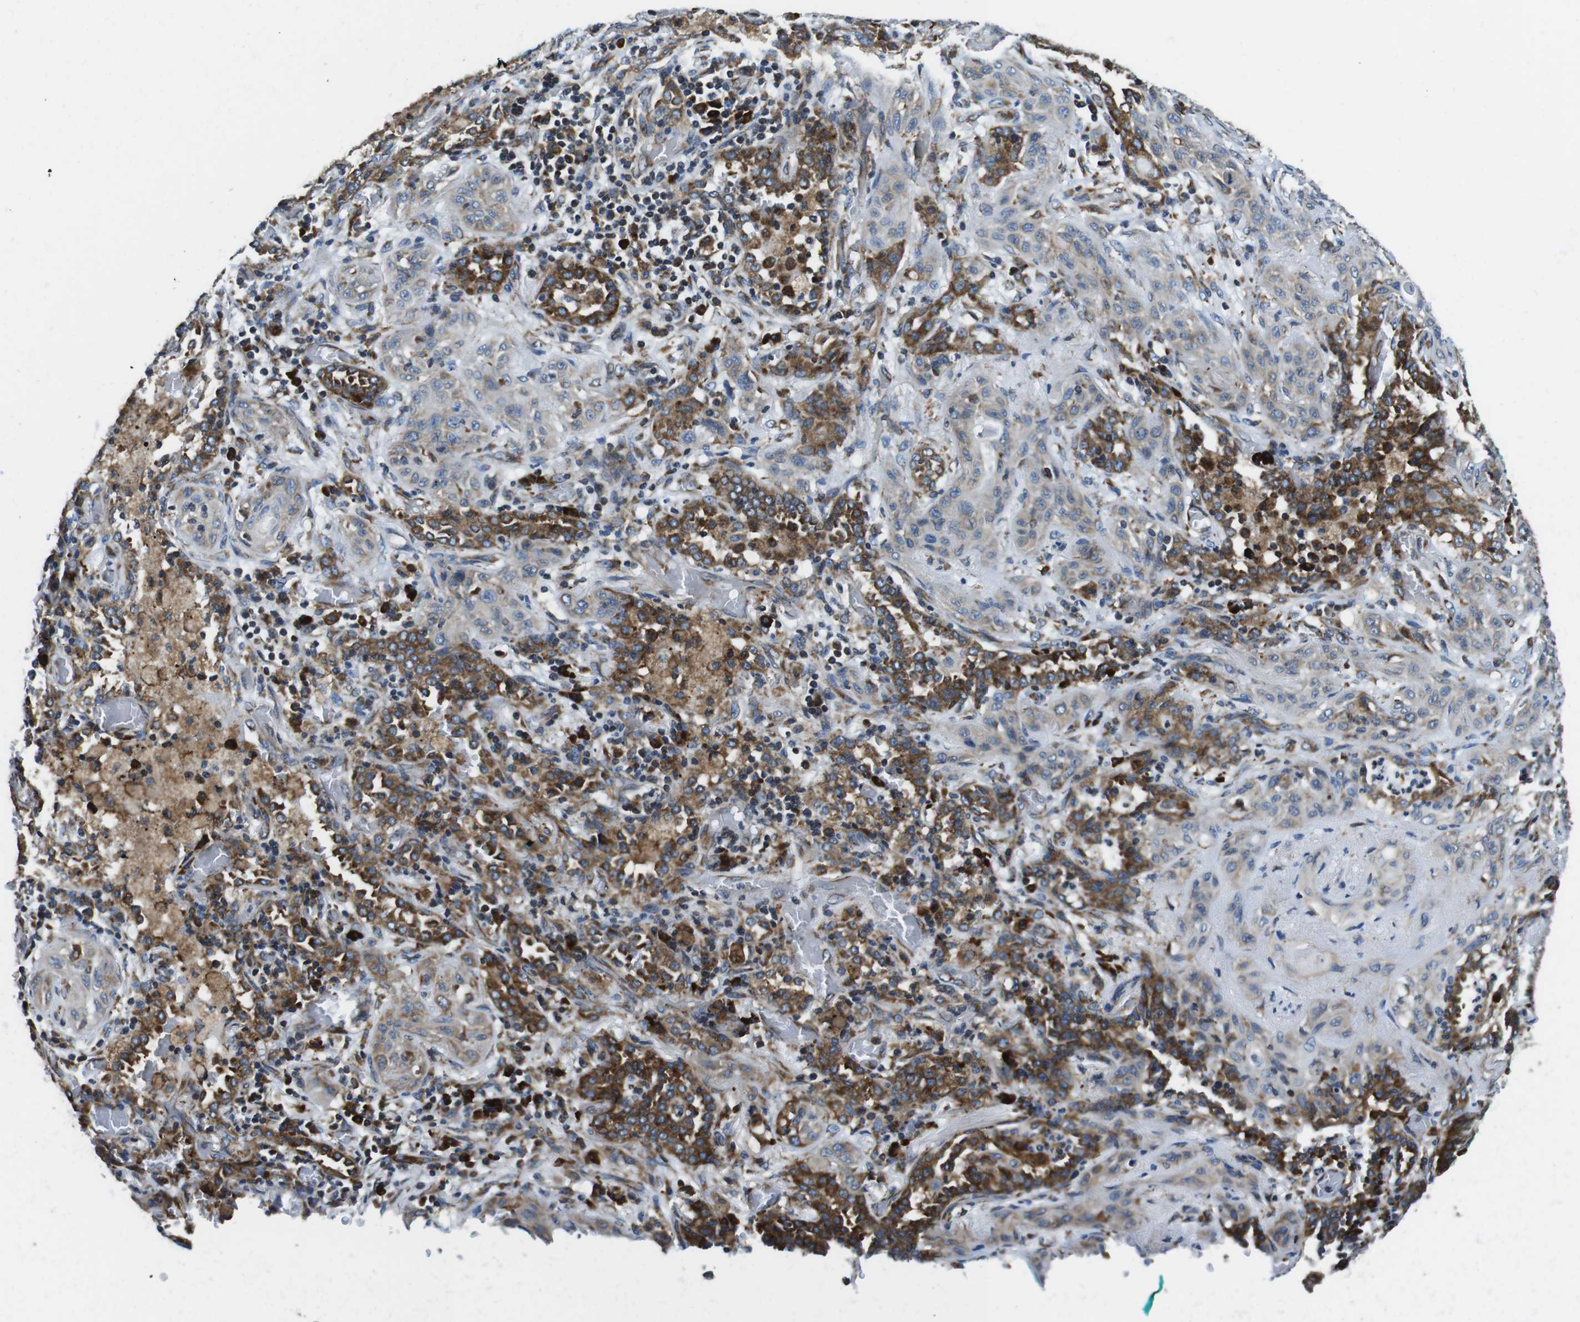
{"staining": {"intensity": "weak", "quantity": "25%-75%", "location": "cytoplasmic/membranous"}, "tissue": "lung cancer", "cell_type": "Tumor cells", "image_type": "cancer", "snomed": [{"axis": "morphology", "description": "Squamous cell carcinoma, NOS"}, {"axis": "topography", "description": "Lung"}], "caption": "The immunohistochemical stain shows weak cytoplasmic/membranous staining in tumor cells of squamous cell carcinoma (lung) tissue. (DAB (3,3'-diaminobenzidine) IHC, brown staining for protein, blue staining for nuclei).", "gene": "UGGT1", "patient": {"sex": "female", "age": 47}}